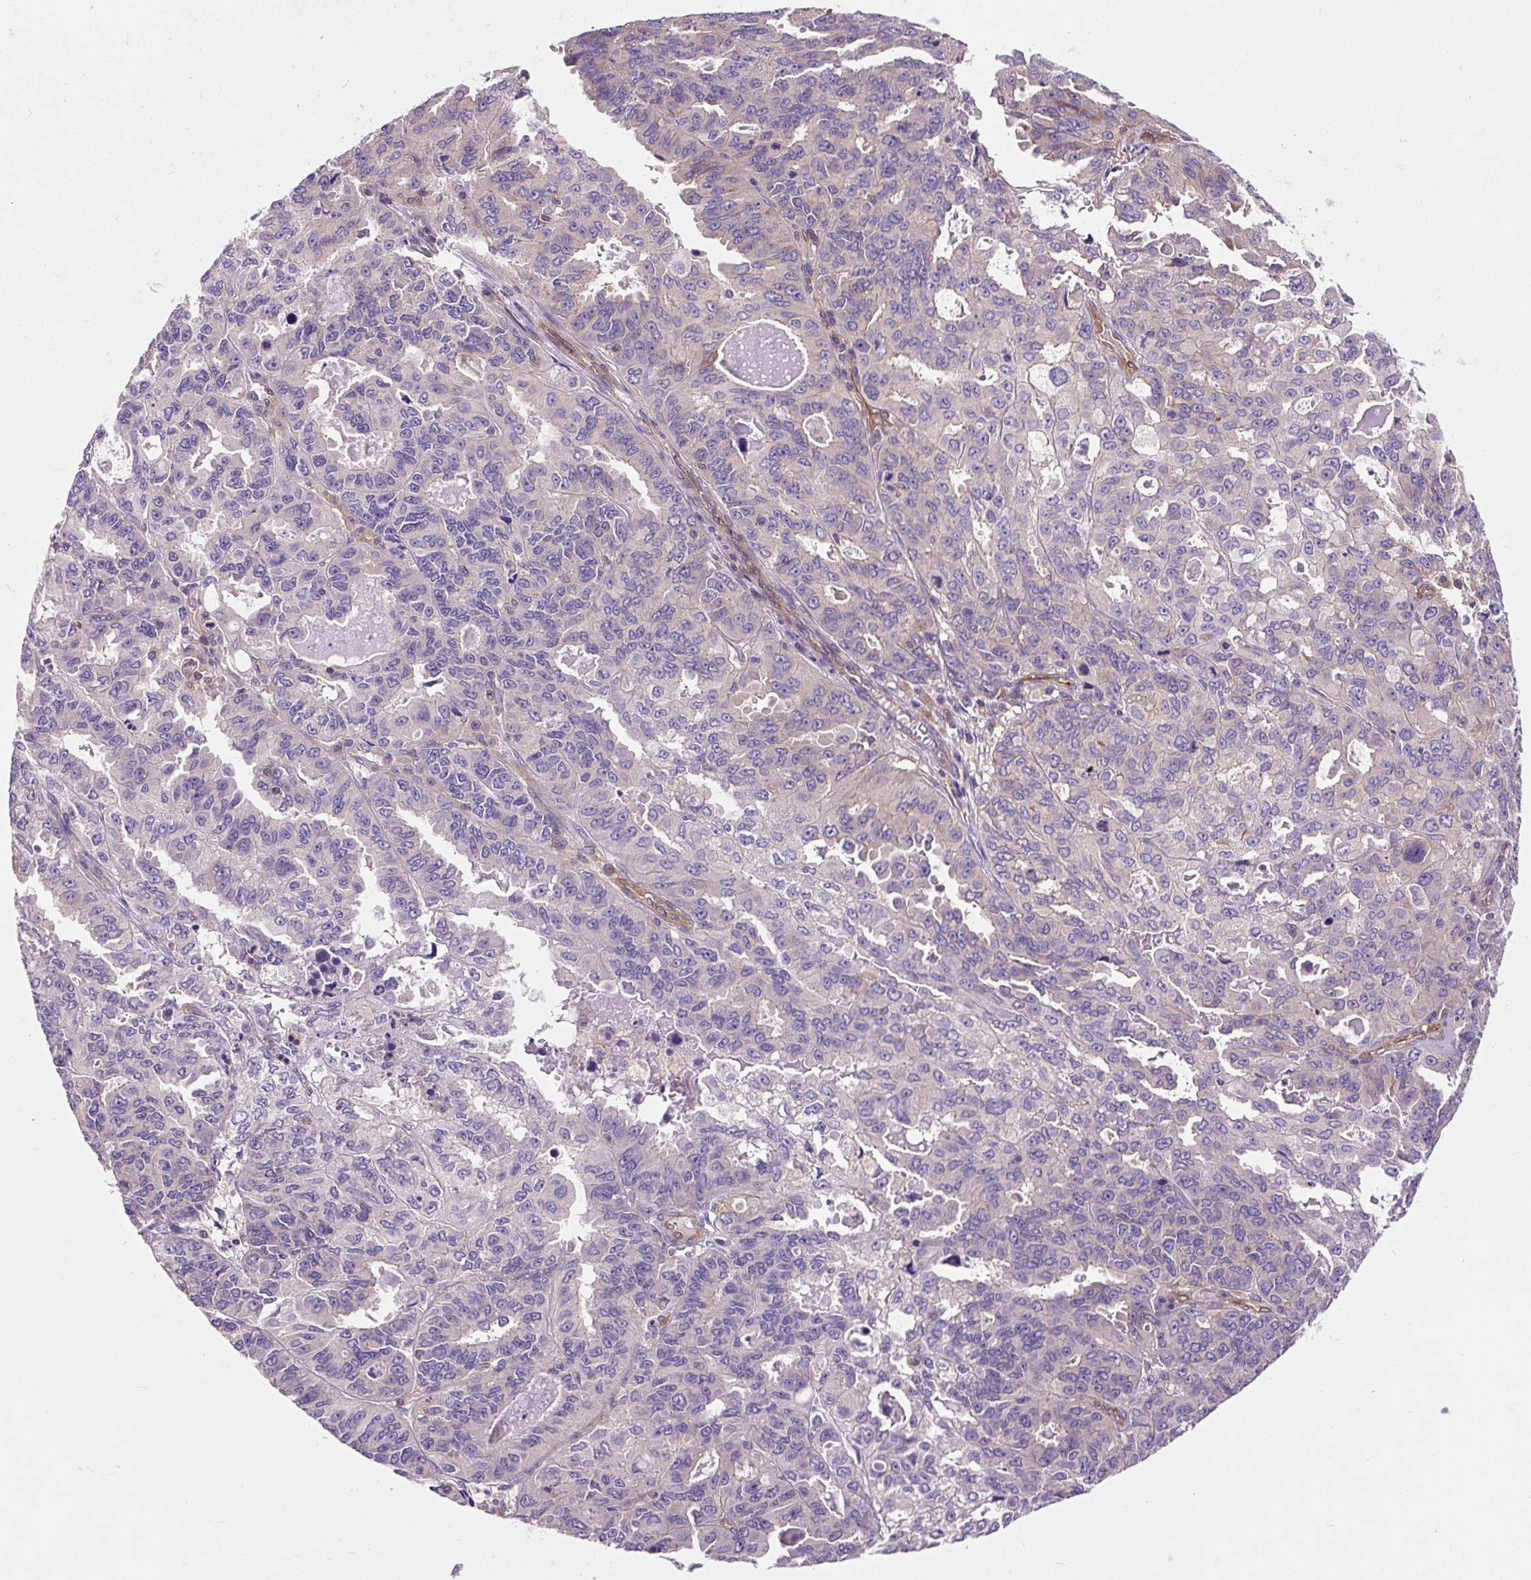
{"staining": {"intensity": "negative", "quantity": "none", "location": "none"}, "tissue": "endometrial cancer", "cell_type": "Tumor cells", "image_type": "cancer", "snomed": [{"axis": "morphology", "description": "Adenocarcinoma, NOS"}, {"axis": "topography", "description": "Uterus"}], "caption": "High power microscopy photomicrograph of an immunohistochemistry (IHC) image of adenocarcinoma (endometrial), revealing no significant staining in tumor cells. (Brightfield microscopy of DAB IHC at high magnification).", "gene": "PCDHGB3", "patient": {"sex": "female", "age": 79}}